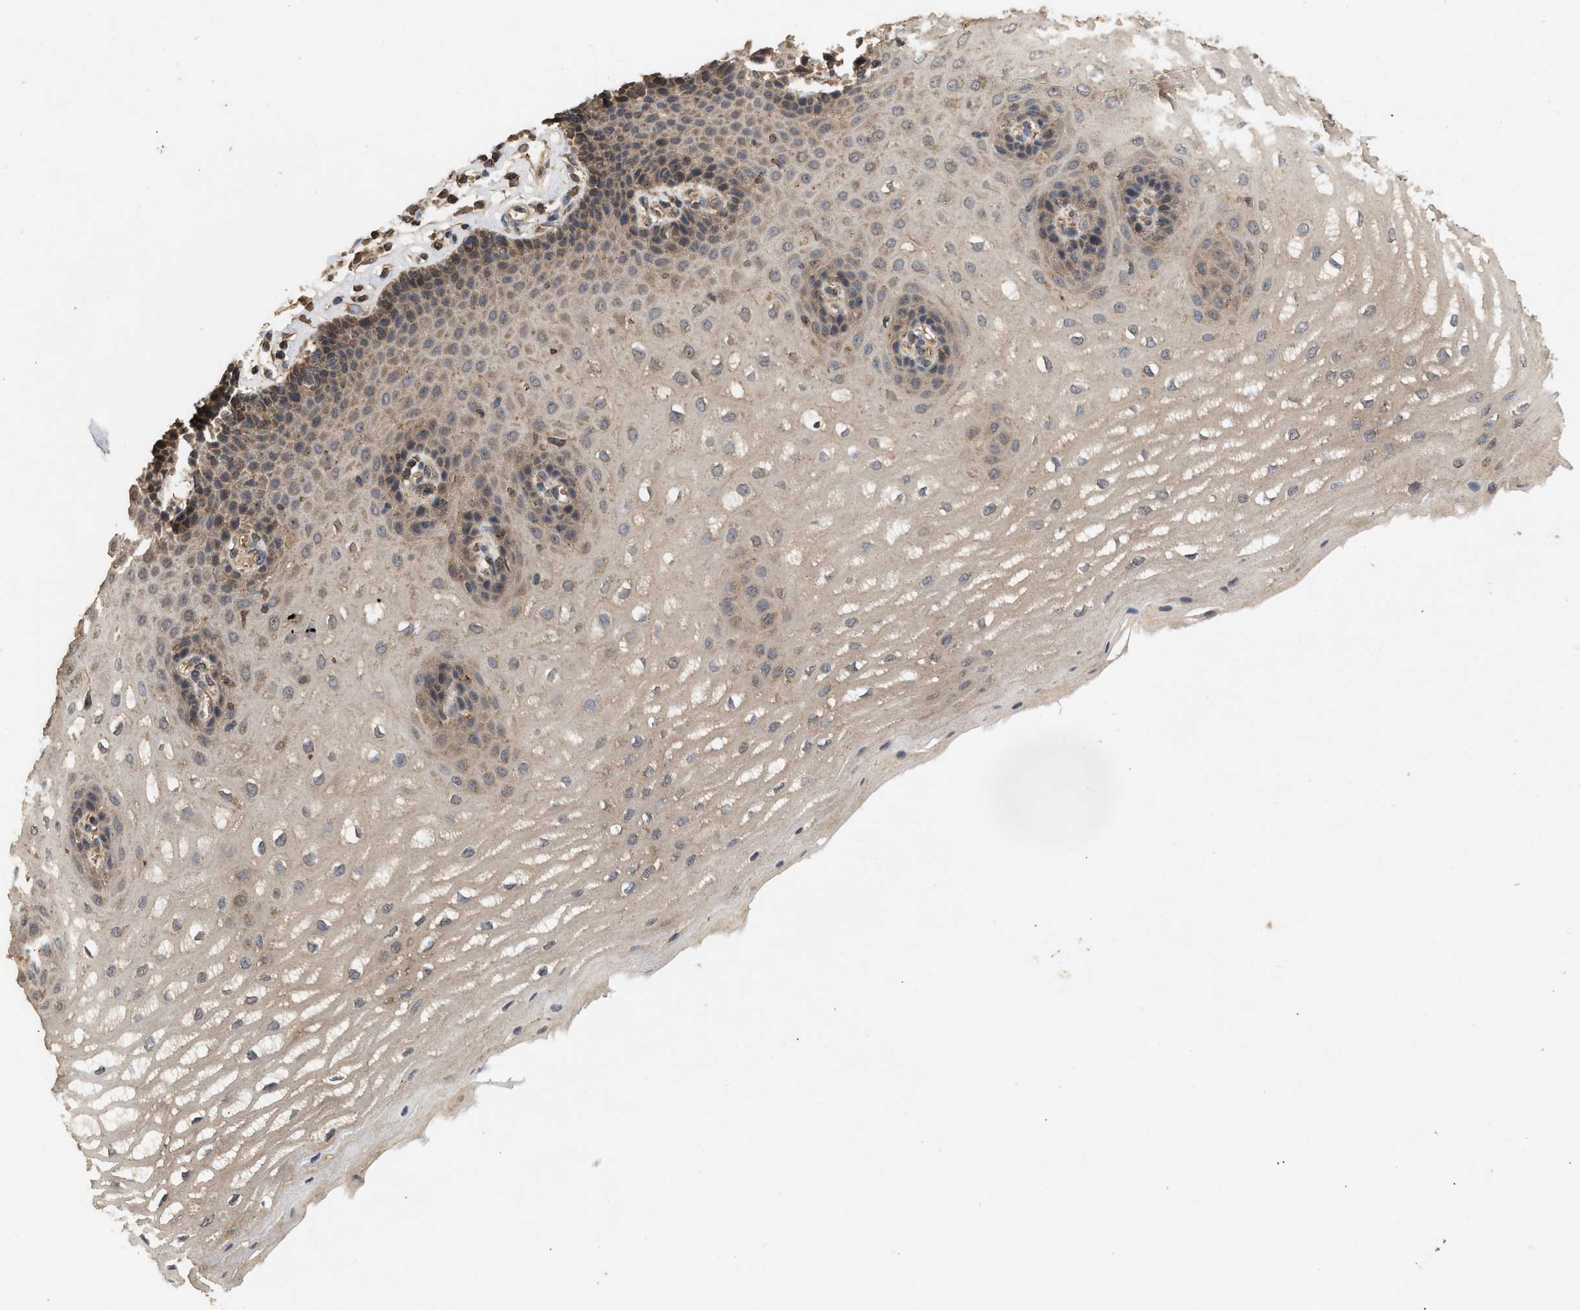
{"staining": {"intensity": "moderate", "quantity": "25%-75%", "location": "cytoplasmic/membranous"}, "tissue": "esophagus", "cell_type": "Squamous epithelial cells", "image_type": "normal", "snomed": [{"axis": "morphology", "description": "Normal tissue, NOS"}, {"axis": "topography", "description": "Esophagus"}], "caption": "Moderate cytoplasmic/membranous positivity is appreciated in approximately 25%-75% of squamous epithelial cells in normal esophagus.", "gene": "FITM1", "patient": {"sex": "male", "age": 54}}